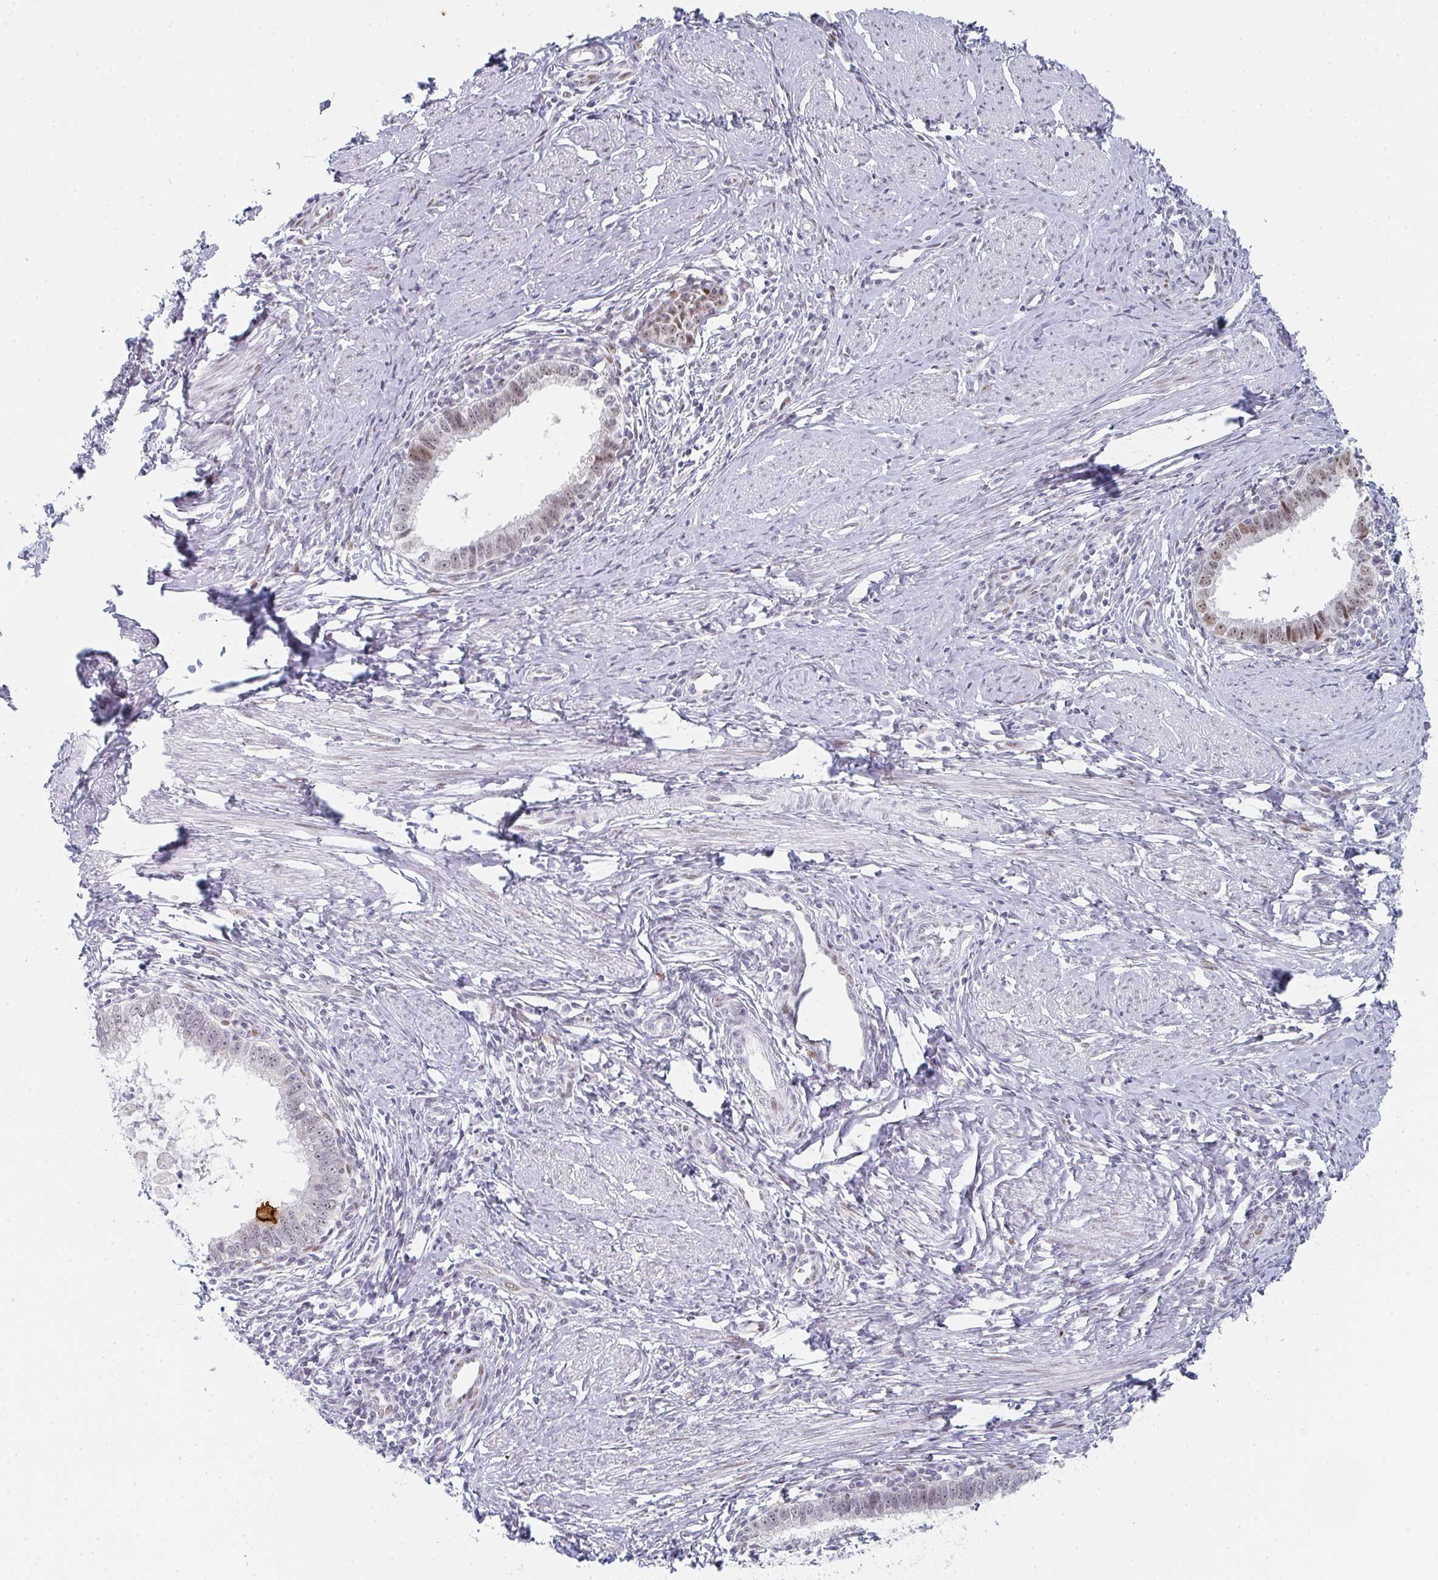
{"staining": {"intensity": "moderate", "quantity": "<25%", "location": "nuclear"}, "tissue": "cervical cancer", "cell_type": "Tumor cells", "image_type": "cancer", "snomed": [{"axis": "morphology", "description": "Adenocarcinoma, NOS"}, {"axis": "topography", "description": "Cervix"}], "caption": "Cervical adenocarcinoma tissue shows moderate nuclear staining in approximately <25% of tumor cells The protein of interest is shown in brown color, while the nuclei are stained blue.", "gene": "POU2AF2", "patient": {"sex": "female", "age": 36}}